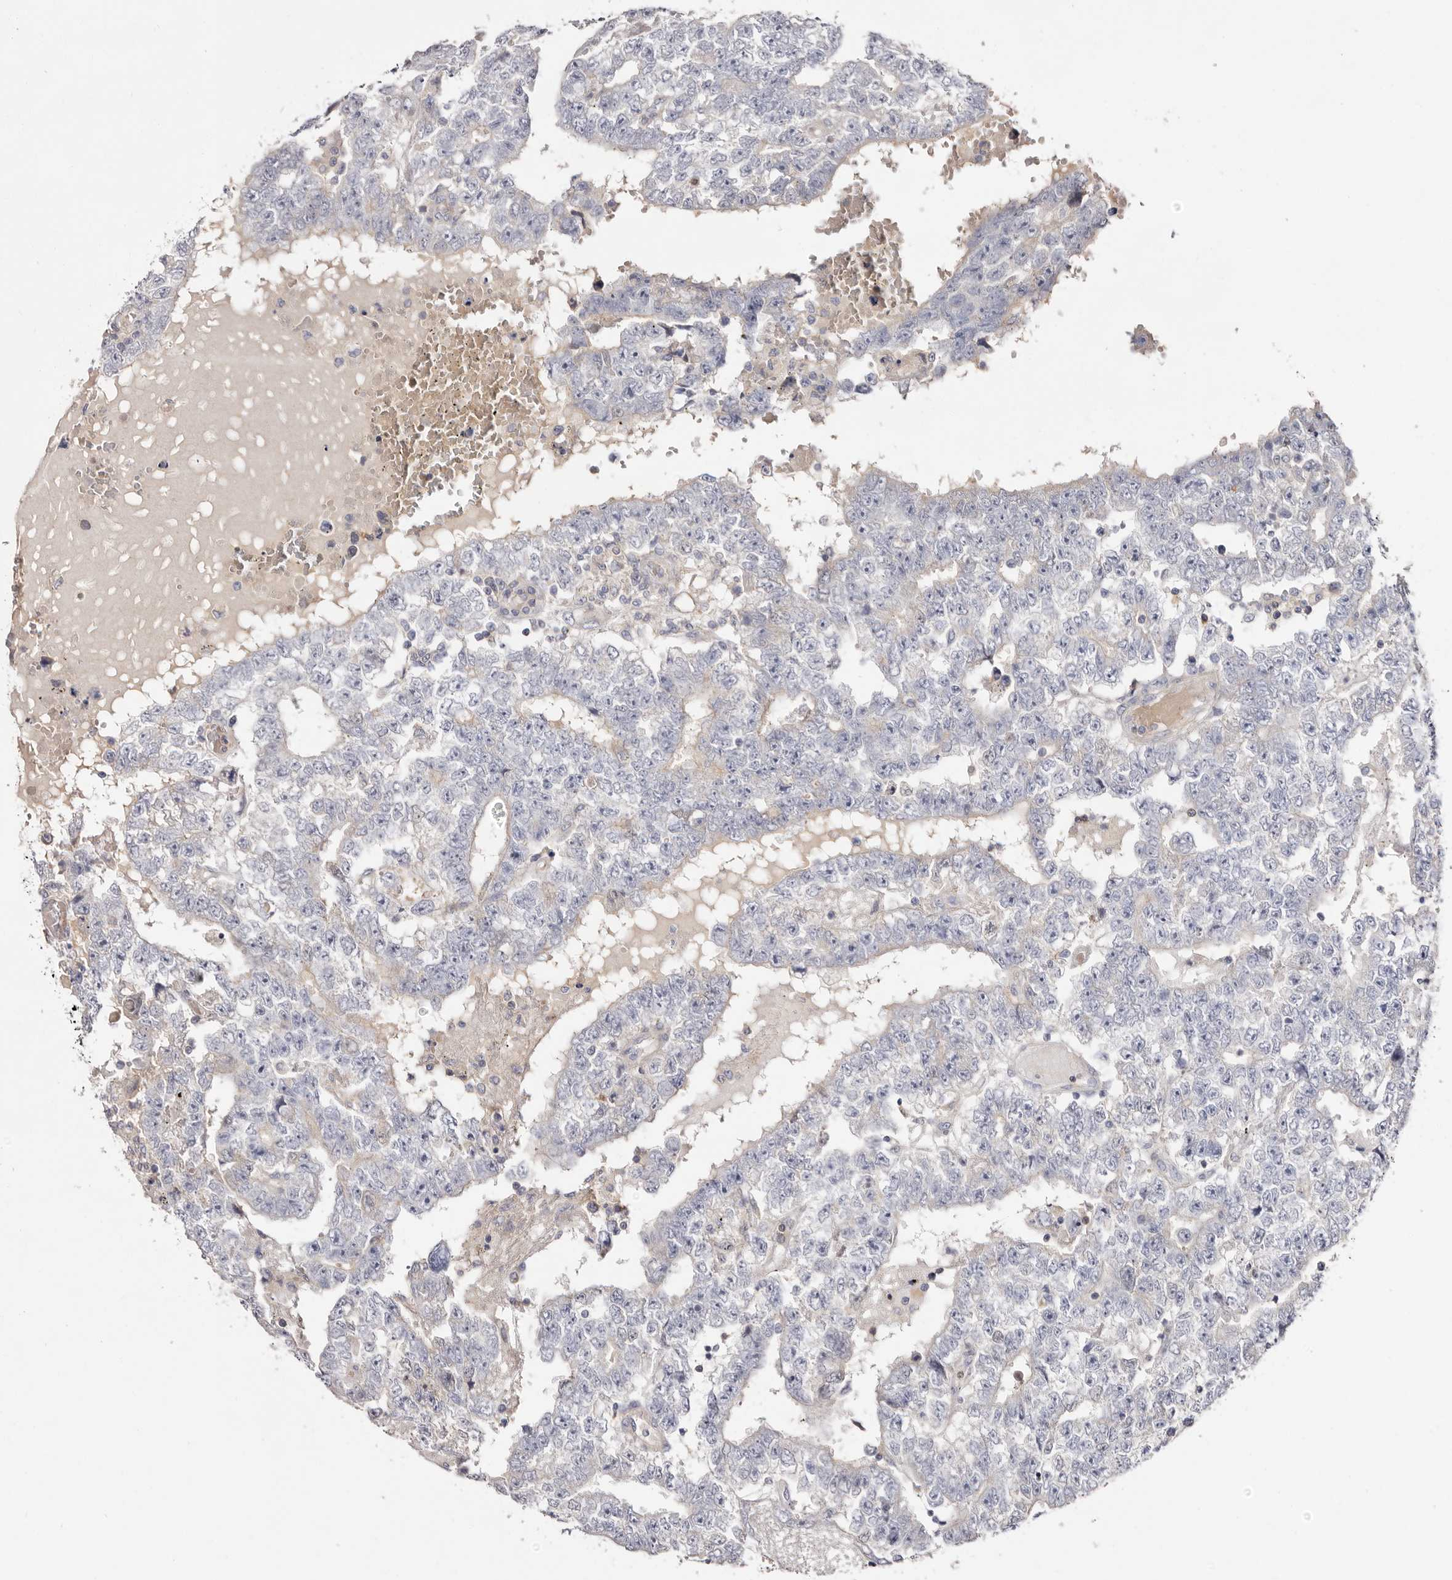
{"staining": {"intensity": "negative", "quantity": "none", "location": "none"}, "tissue": "testis cancer", "cell_type": "Tumor cells", "image_type": "cancer", "snomed": [{"axis": "morphology", "description": "Carcinoma, Embryonal, NOS"}, {"axis": "topography", "description": "Testis"}], "caption": "High magnification brightfield microscopy of testis embryonal carcinoma stained with DAB (brown) and counterstained with hematoxylin (blue): tumor cells show no significant positivity.", "gene": "S1PR5", "patient": {"sex": "male", "age": 25}}